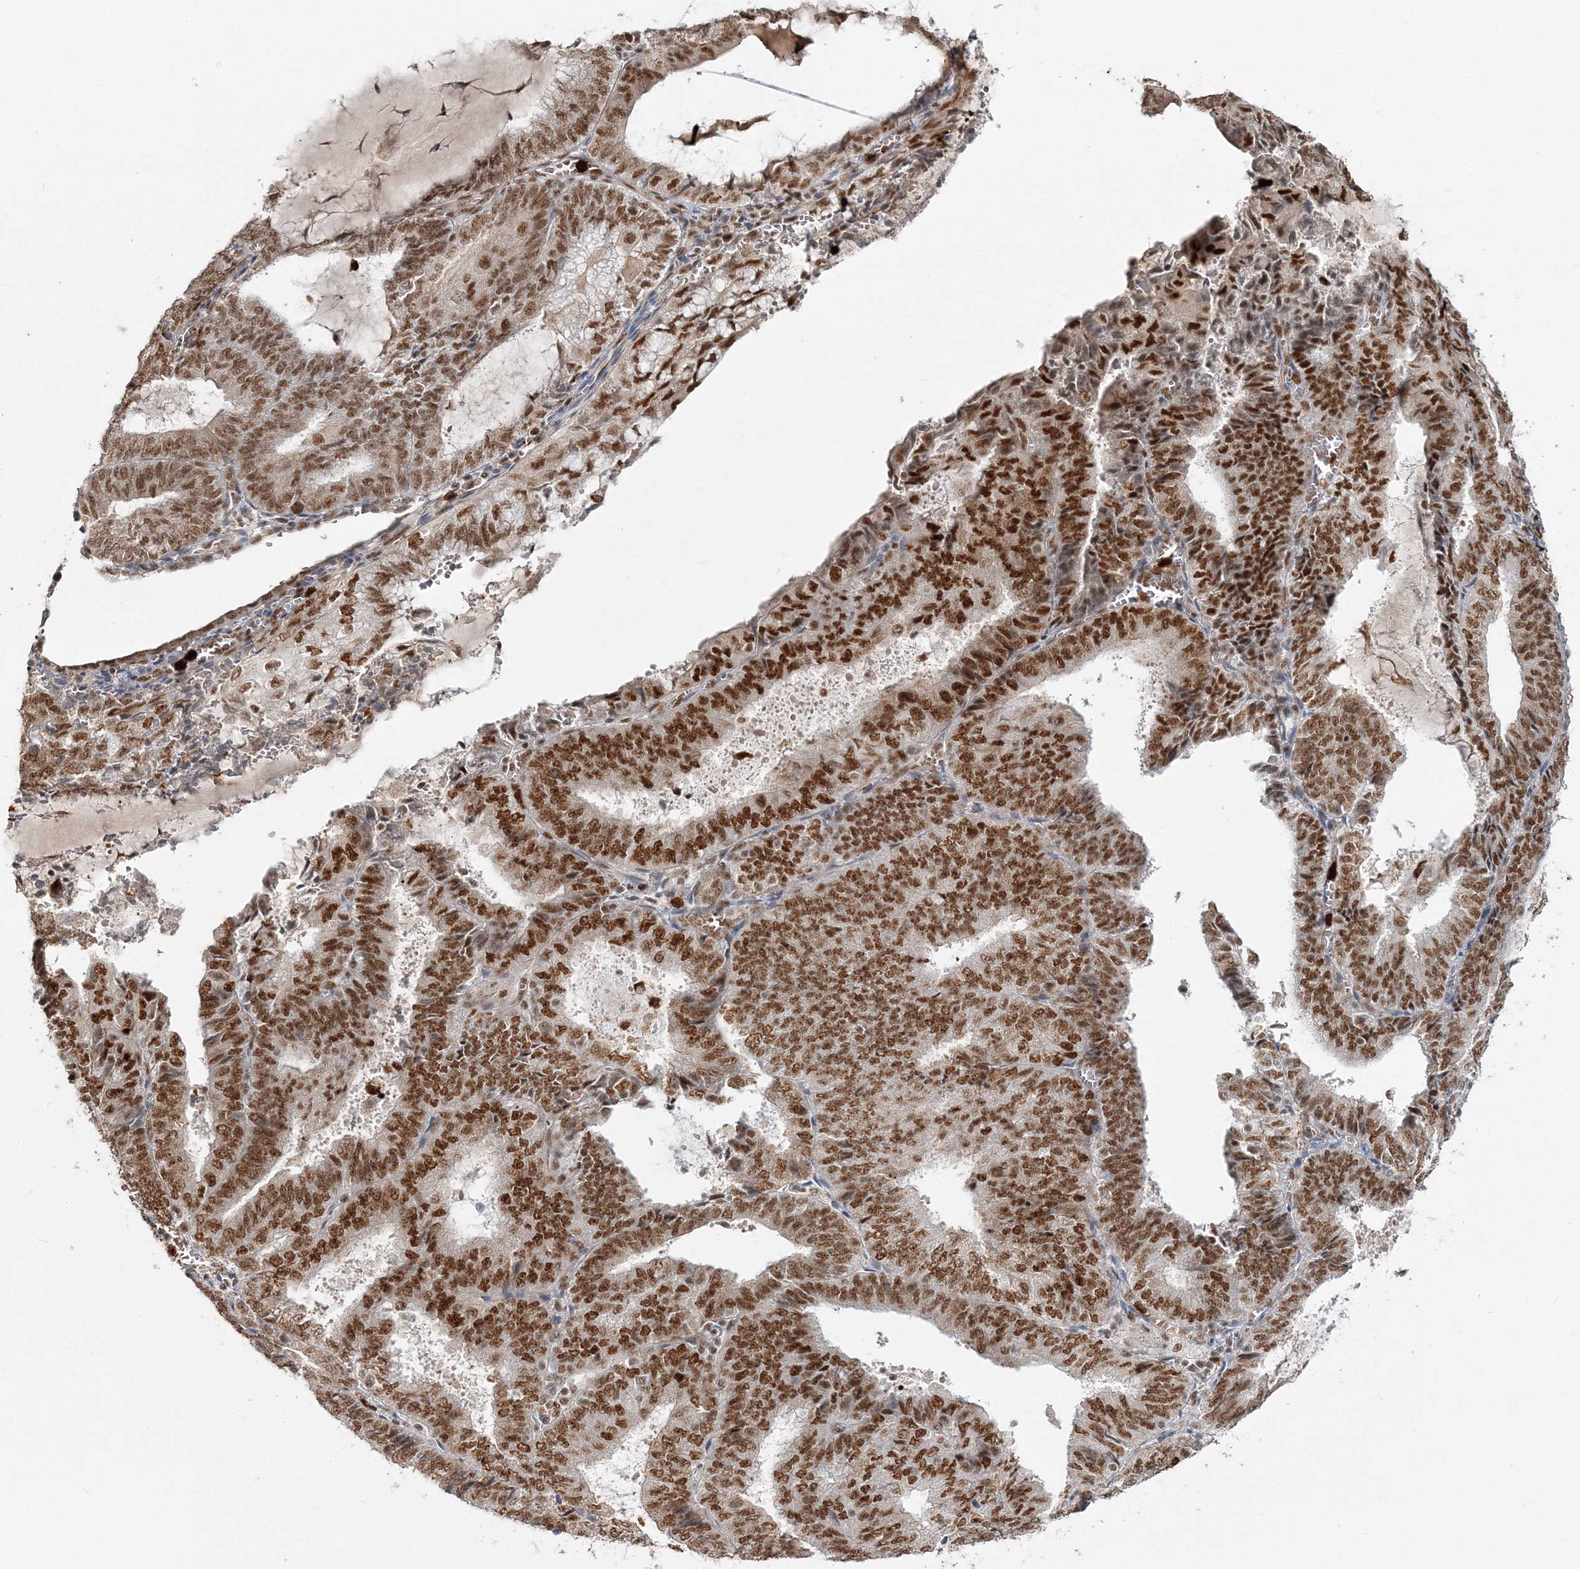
{"staining": {"intensity": "strong", "quantity": ">75%", "location": "nuclear"}, "tissue": "endometrial cancer", "cell_type": "Tumor cells", "image_type": "cancer", "snomed": [{"axis": "morphology", "description": "Adenocarcinoma, NOS"}, {"axis": "topography", "description": "Endometrium"}], "caption": "Strong nuclear staining is appreciated in about >75% of tumor cells in endometrial cancer (adenocarcinoma).", "gene": "QRICH1", "patient": {"sex": "female", "age": 81}}